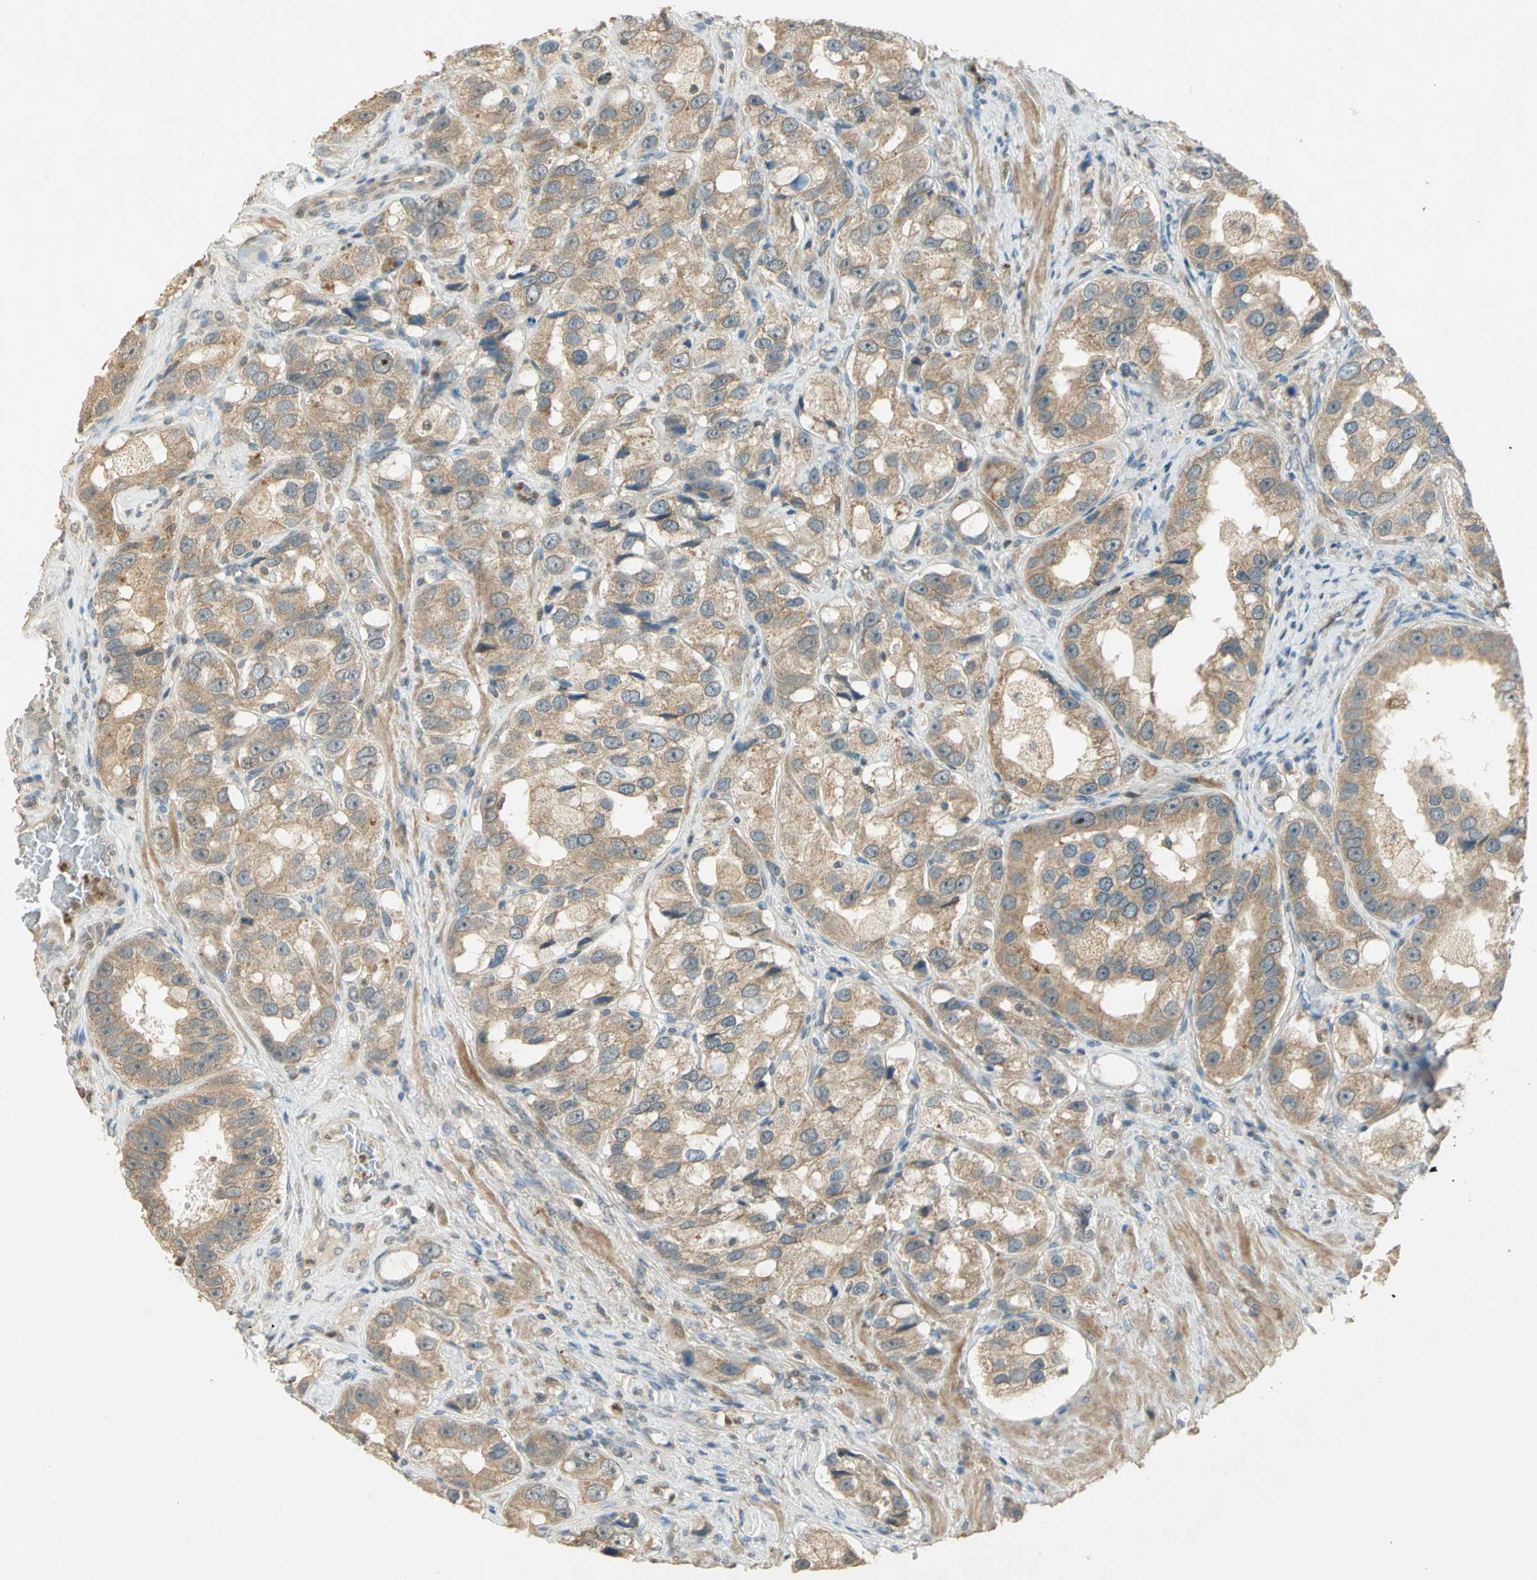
{"staining": {"intensity": "moderate", "quantity": ">75%", "location": "cytoplasmic/membranous"}, "tissue": "prostate cancer", "cell_type": "Tumor cells", "image_type": "cancer", "snomed": [{"axis": "morphology", "description": "Adenocarcinoma, High grade"}, {"axis": "topography", "description": "Prostate"}], "caption": "IHC of prostate cancer displays medium levels of moderate cytoplasmic/membranous expression in about >75% of tumor cells.", "gene": "BIRC2", "patient": {"sex": "male", "age": 63}}